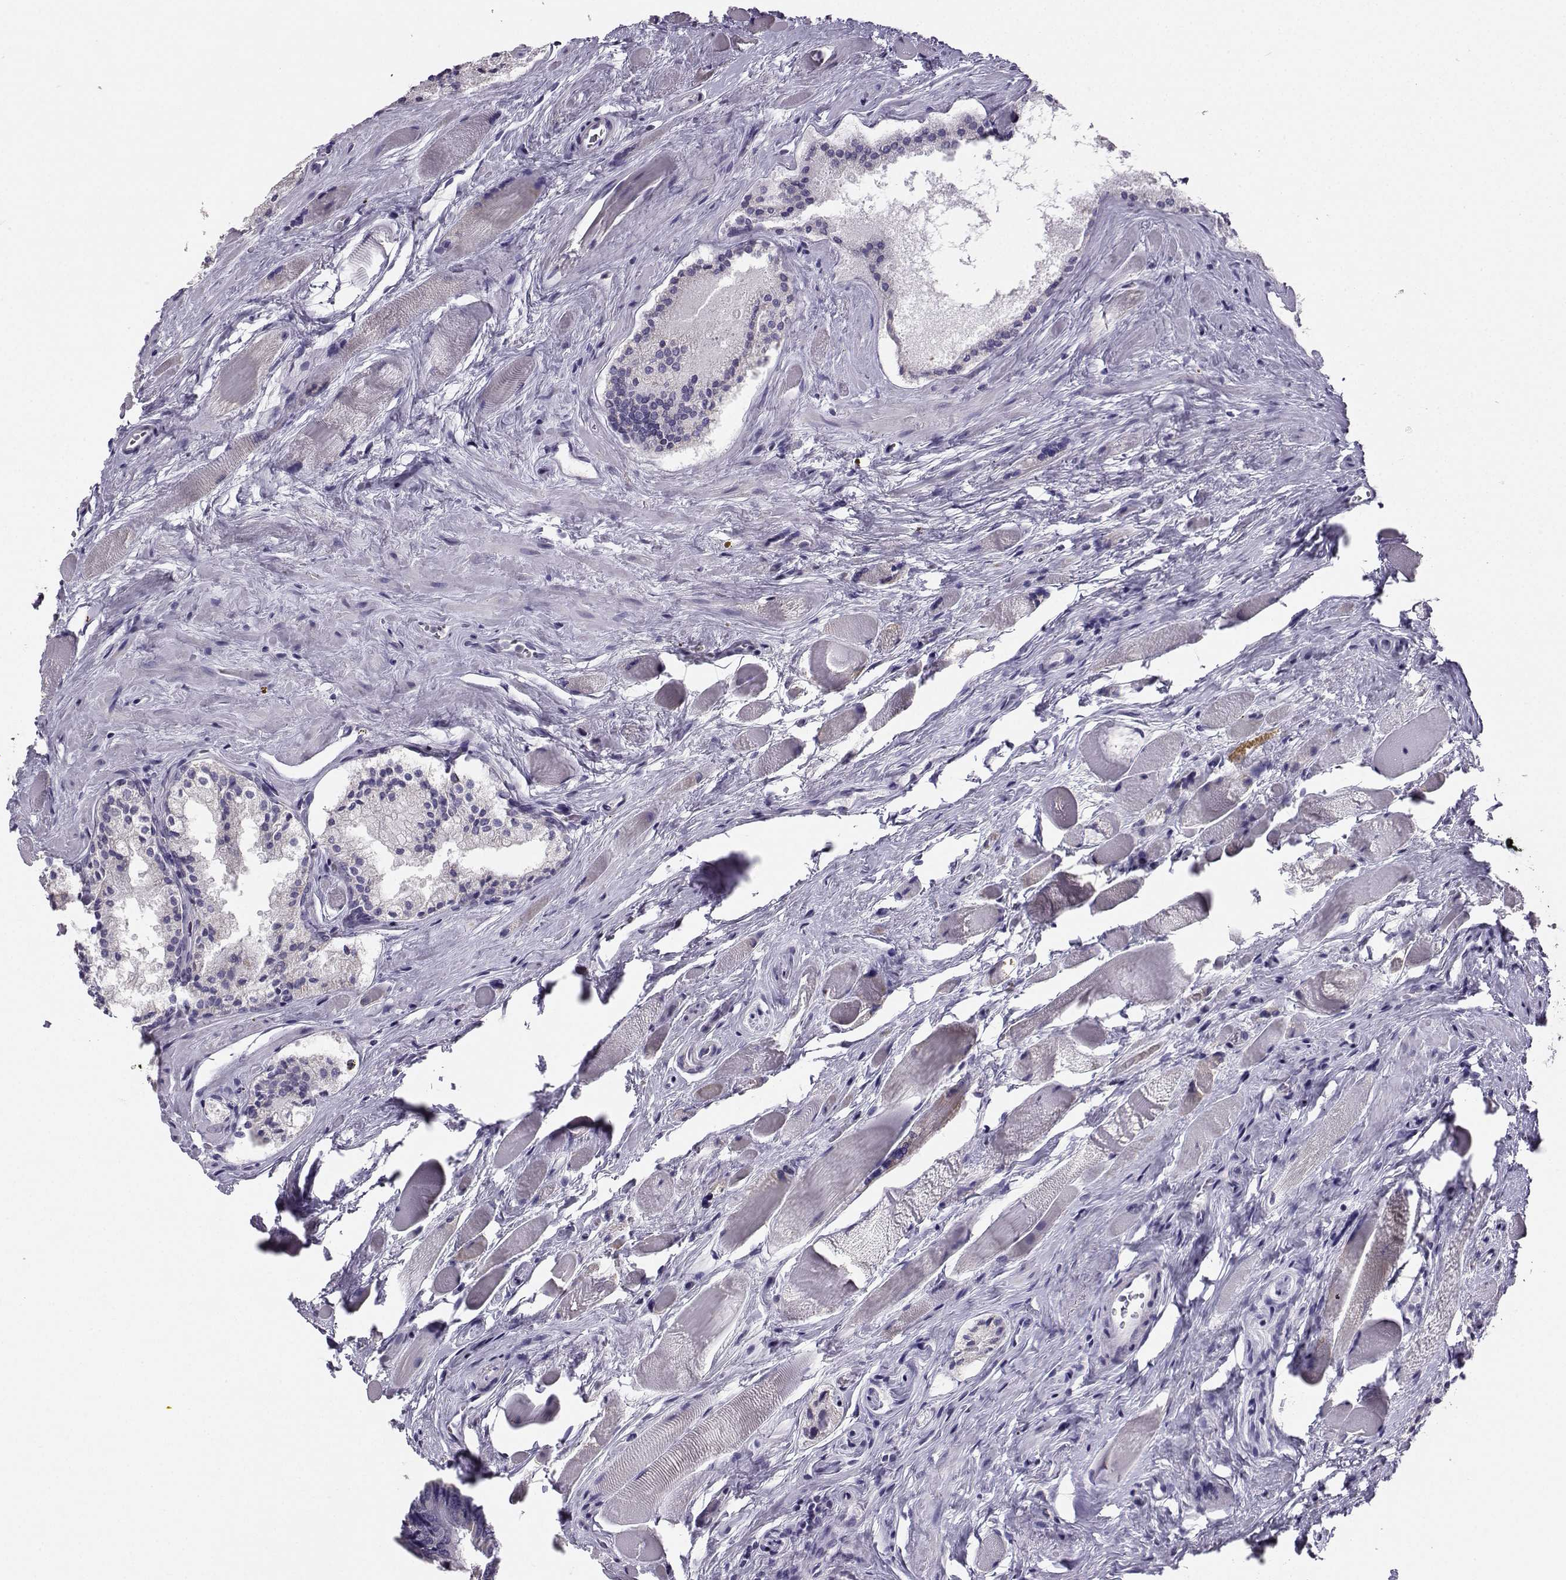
{"staining": {"intensity": "negative", "quantity": "none", "location": "none"}, "tissue": "prostate cancer", "cell_type": "Tumor cells", "image_type": "cancer", "snomed": [{"axis": "morphology", "description": "Adenocarcinoma, NOS"}, {"axis": "morphology", "description": "Adenocarcinoma, High grade"}, {"axis": "topography", "description": "Prostate"}], "caption": "High power microscopy photomicrograph of an IHC micrograph of adenocarcinoma (high-grade) (prostate), revealing no significant staining in tumor cells. Nuclei are stained in blue.", "gene": "AVP", "patient": {"sex": "male", "age": 62}}